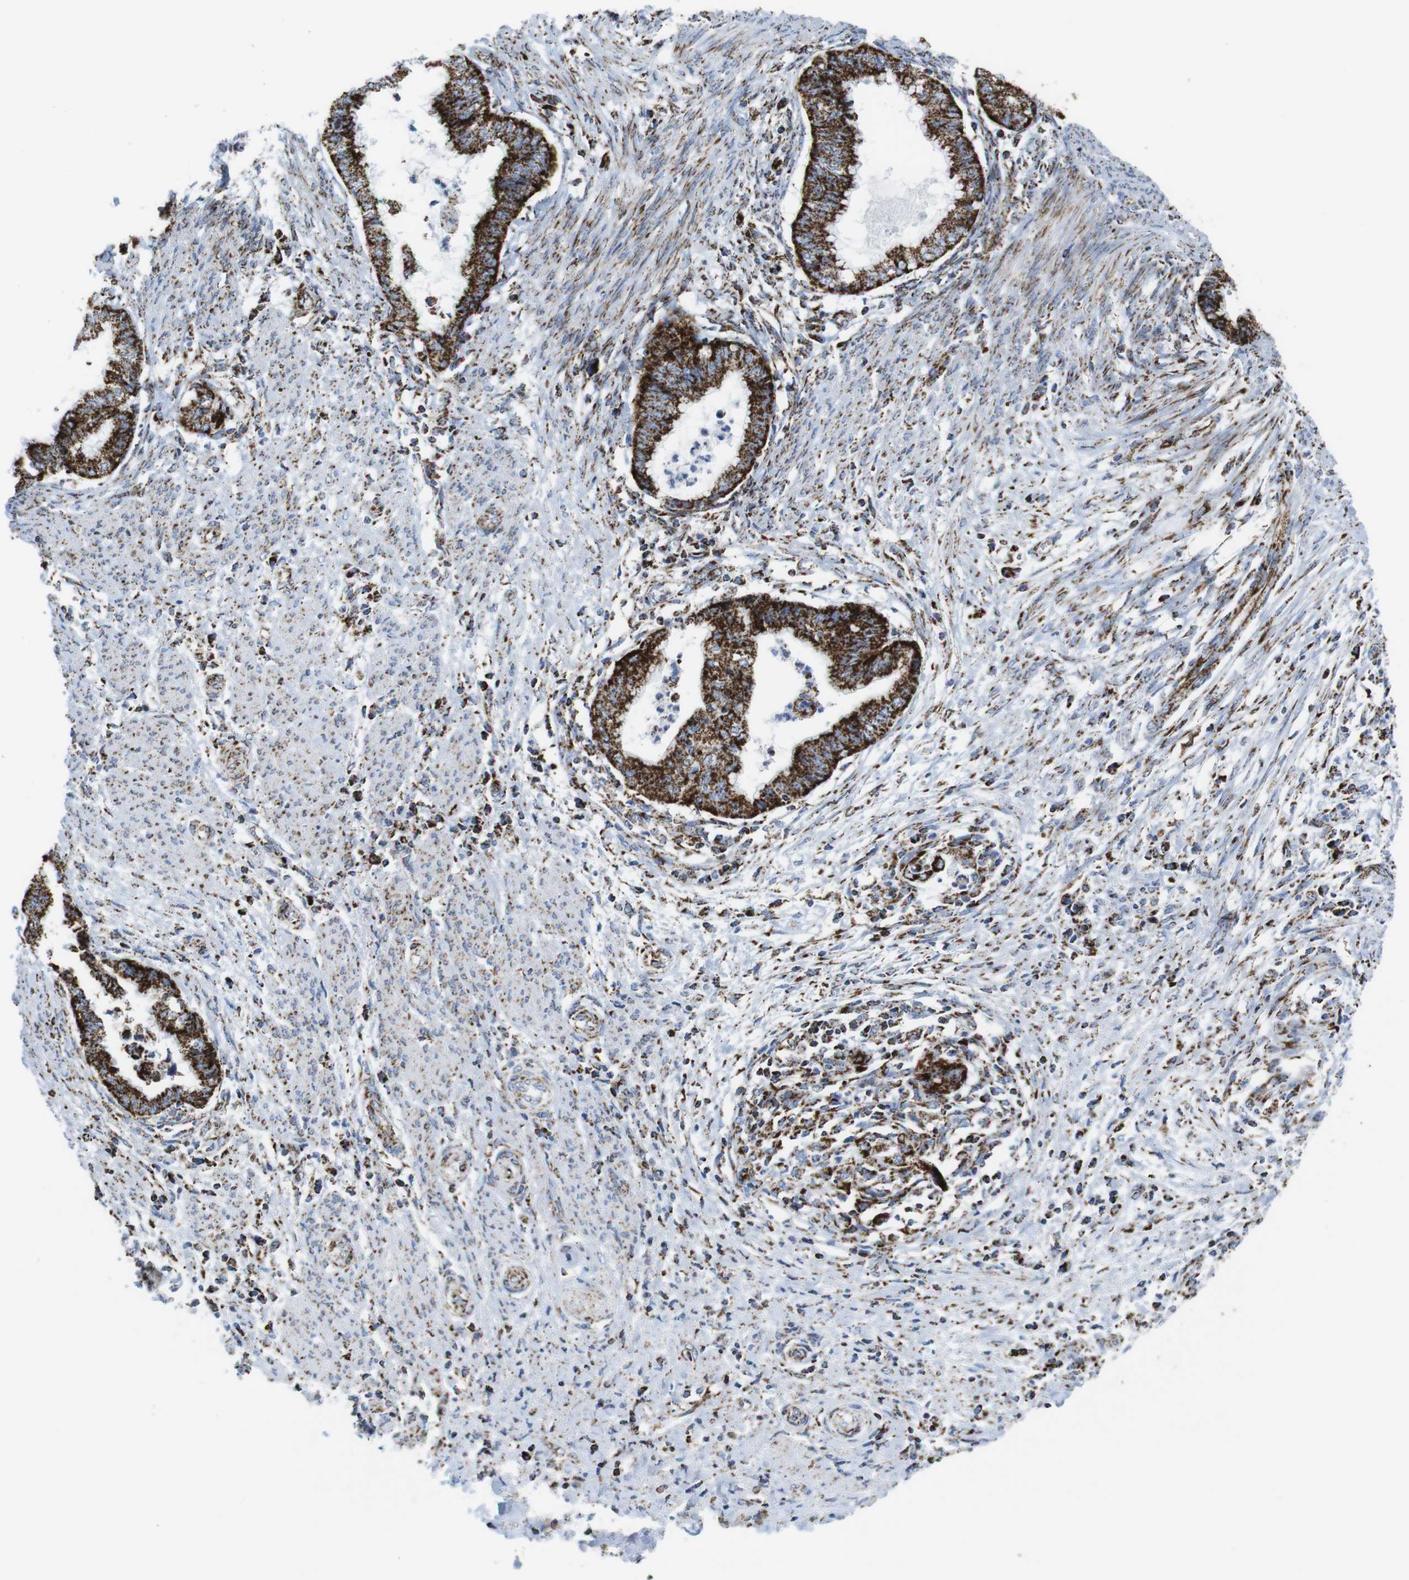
{"staining": {"intensity": "strong", "quantity": ">75%", "location": "cytoplasmic/membranous"}, "tissue": "endometrial cancer", "cell_type": "Tumor cells", "image_type": "cancer", "snomed": [{"axis": "morphology", "description": "Necrosis, NOS"}, {"axis": "morphology", "description": "Adenocarcinoma, NOS"}, {"axis": "topography", "description": "Endometrium"}], "caption": "An immunohistochemistry (IHC) photomicrograph of tumor tissue is shown. Protein staining in brown shows strong cytoplasmic/membranous positivity in endometrial cancer within tumor cells.", "gene": "ATP5PO", "patient": {"sex": "female", "age": 79}}